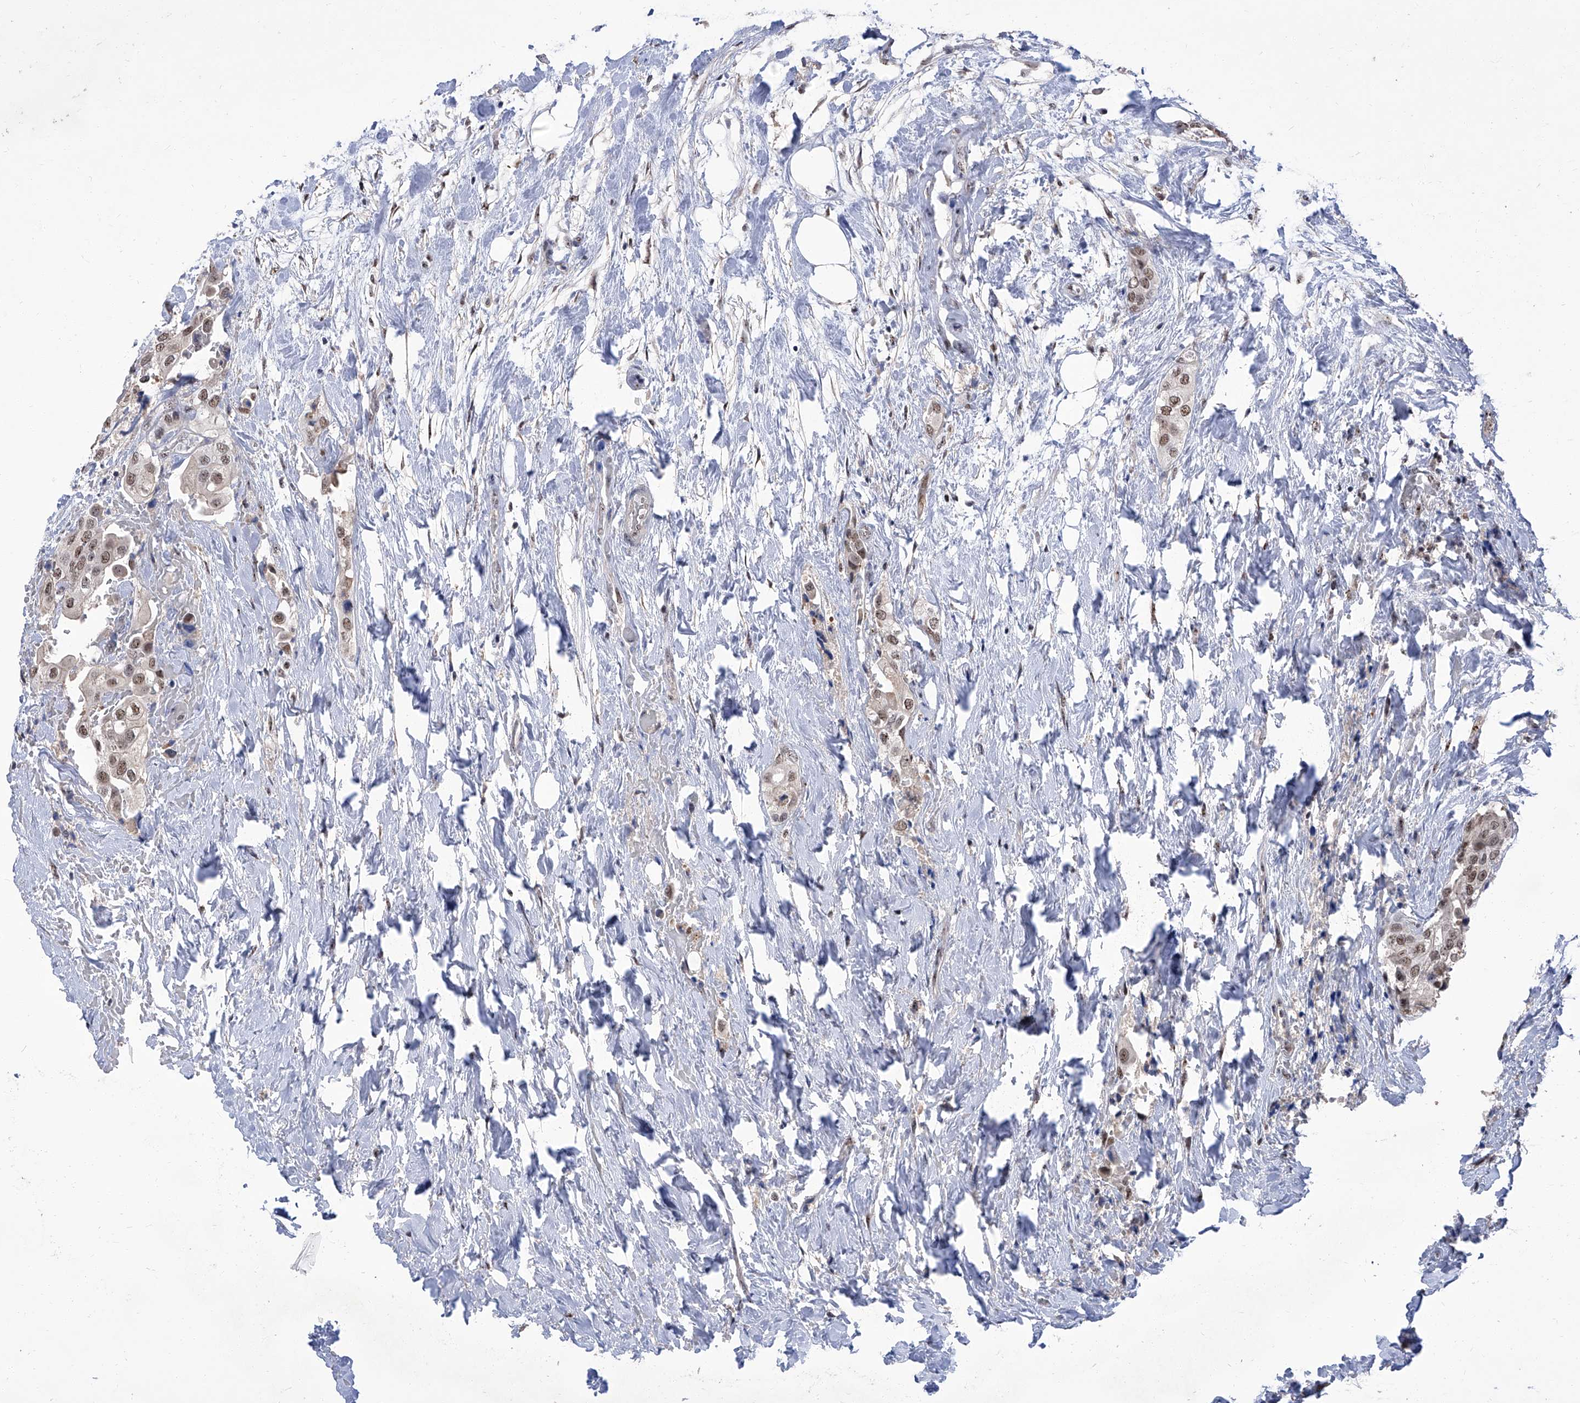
{"staining": {"intensity": "moderate", "quantity": "25%-75%", "location": "nuclear"}, "tissue": "urothelial cancer", "cell_type": "Tumor cells", "image_type": "cancer", "snomed": [{"axis": "morphology", "description": "Urothelial carcinoma, High grade"}, {"axis": "topography", "description": "Urinary bladder"}], "caption": "Brown immunohistochemical staining in human urothelial cancer reveals moderate nuclear positivity in approximately 25%-75% of tumor cells.", "gene": "CMTR1", "patient": {"sex": "male", "age": 64}}